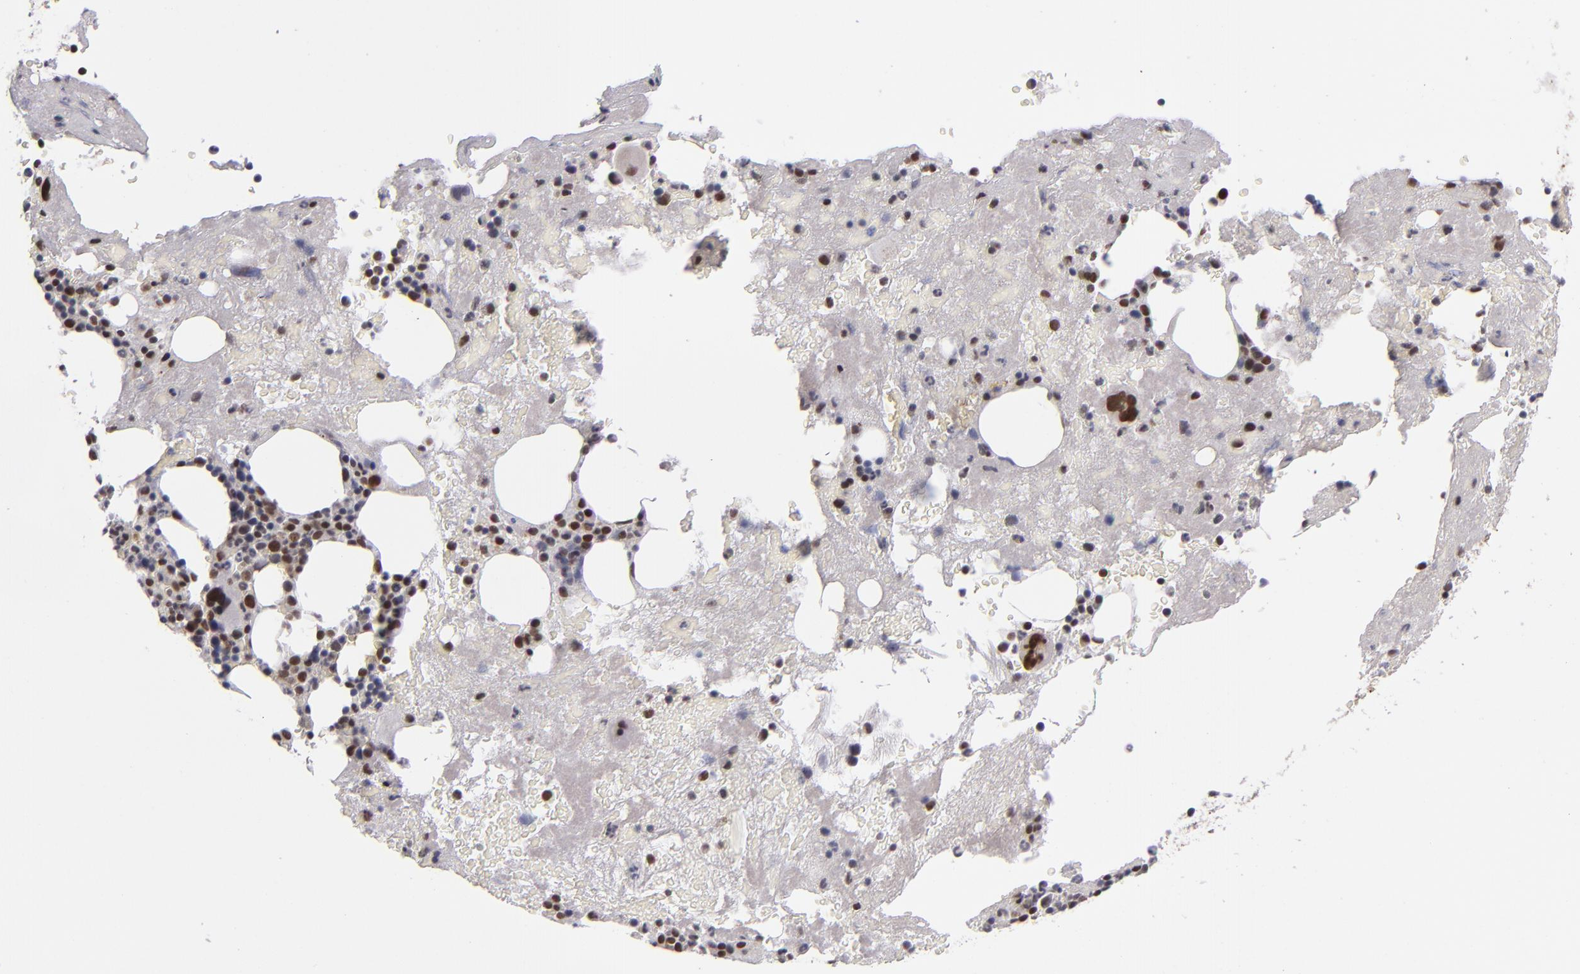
{"staining": {"intensity": "moderate", "quantity": "25%-75%", "location": "nuclear"}, "tissue": "bone marrow", "cell_type": "Hematopoietic cells", "image_type": "normal", "snomed": [{"axis": "morphology", "description": "Normal tissue, NOS"}, {"axis": "topography", "description": "Bone marrow"}], "caption": "The micrograph shows immunohistochemical staining of normal bone marrow. There is moderate nuclear expression is seen in approximately 25%-75% of hematopoietic cells.", "gene": "MLLT3", "patient": {"sex": "male", "age": 76}}